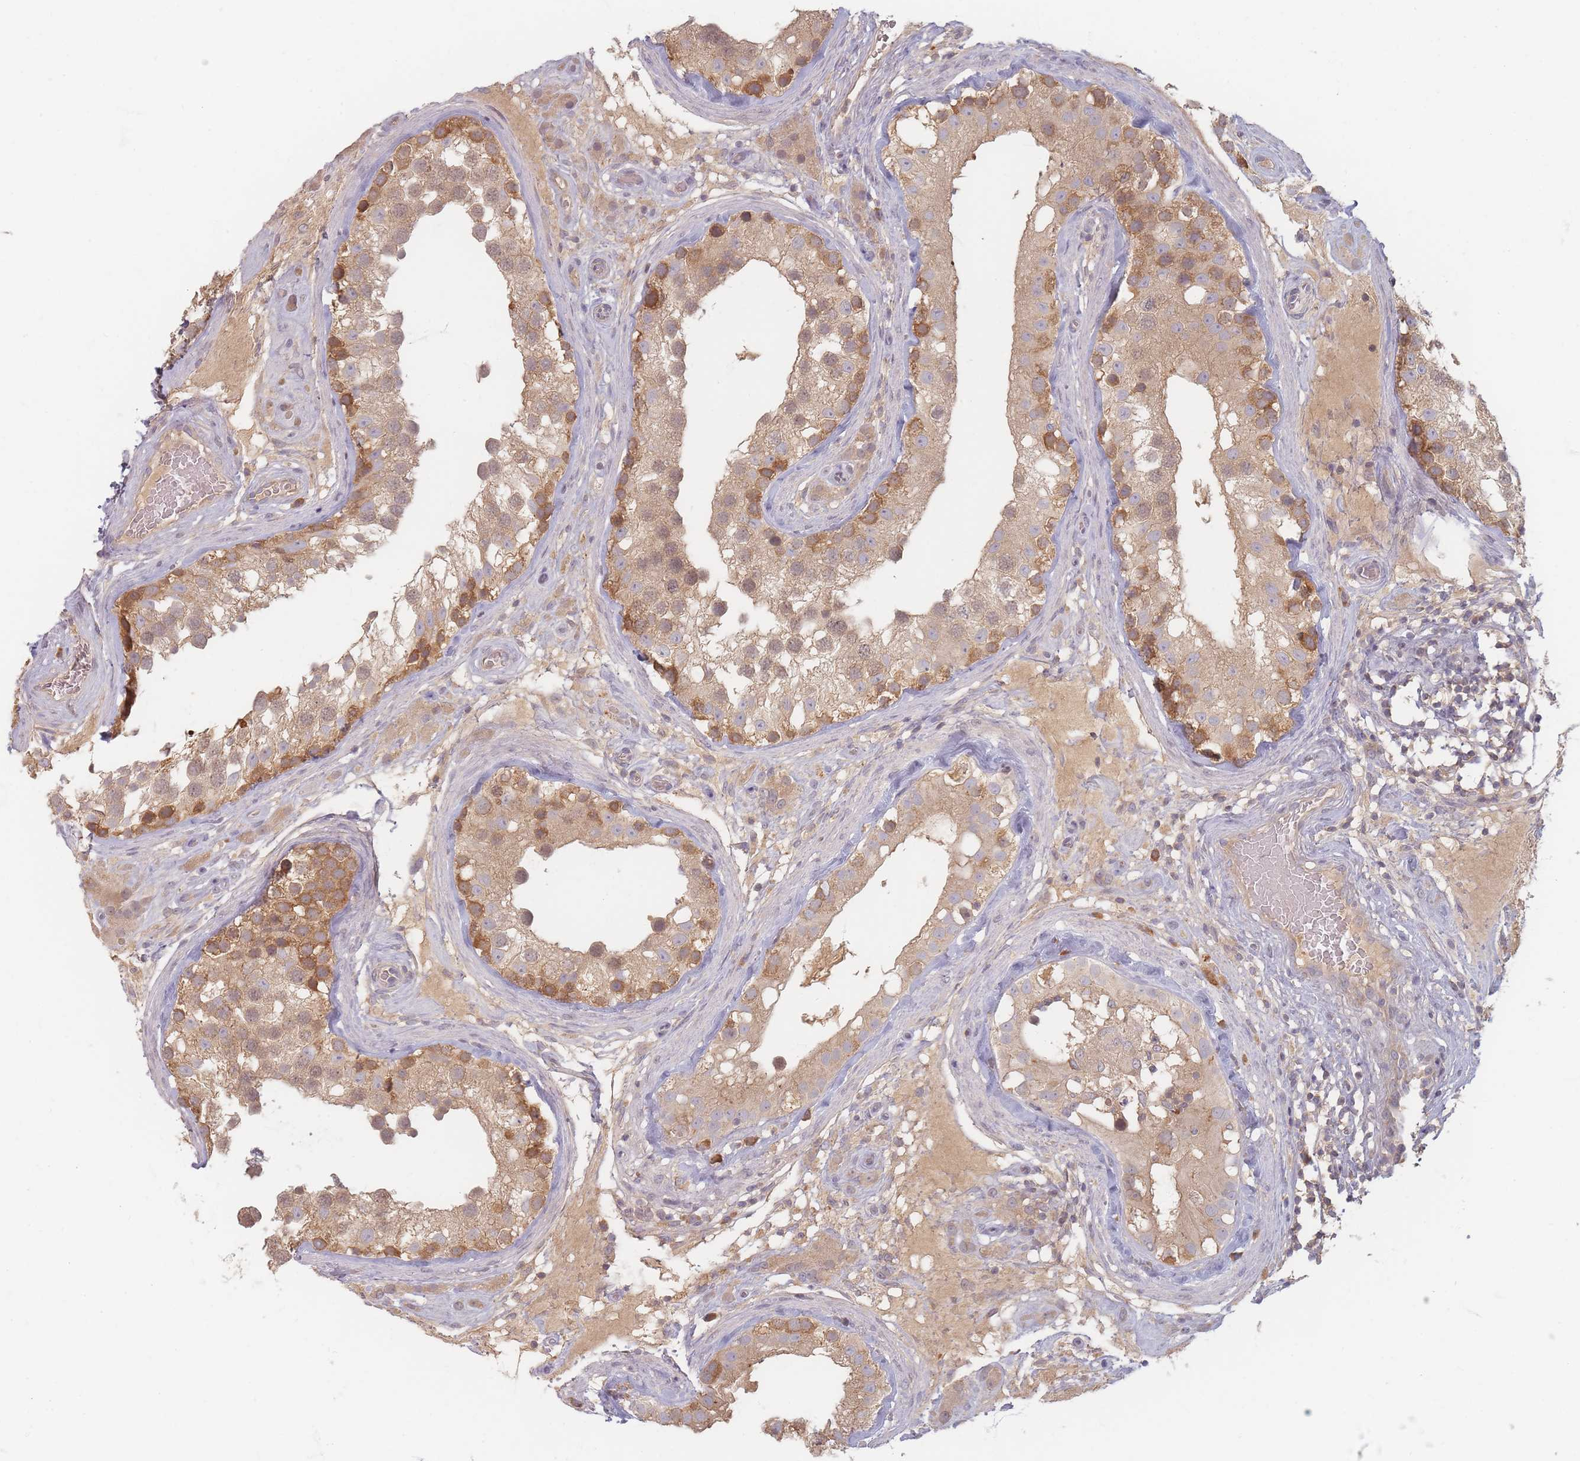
{"staining": {"intensity": "moderate", "quantity": ">75%", "location": "cytoplasmic/membranous"}, "tissue": "testis", "cell_type": "Cells in seminiferous ducts", "image_type": "normal", "snomed": [{"axis": "morphology", "description": "Normal tissue, NOS"}, {"axis": "topography", "description": "Testis"}], "caption": "Immunohistochemical staining of benign human testis shows moderate cytoplasmic/membranous protein staining in approximately >75% of cells in seminiferous ducts. The protein of interest is shown in brown color, while the nuclei are stained blue.", "gene": "SLC35F3", "patient": {"sex": "male", "age": 46}}